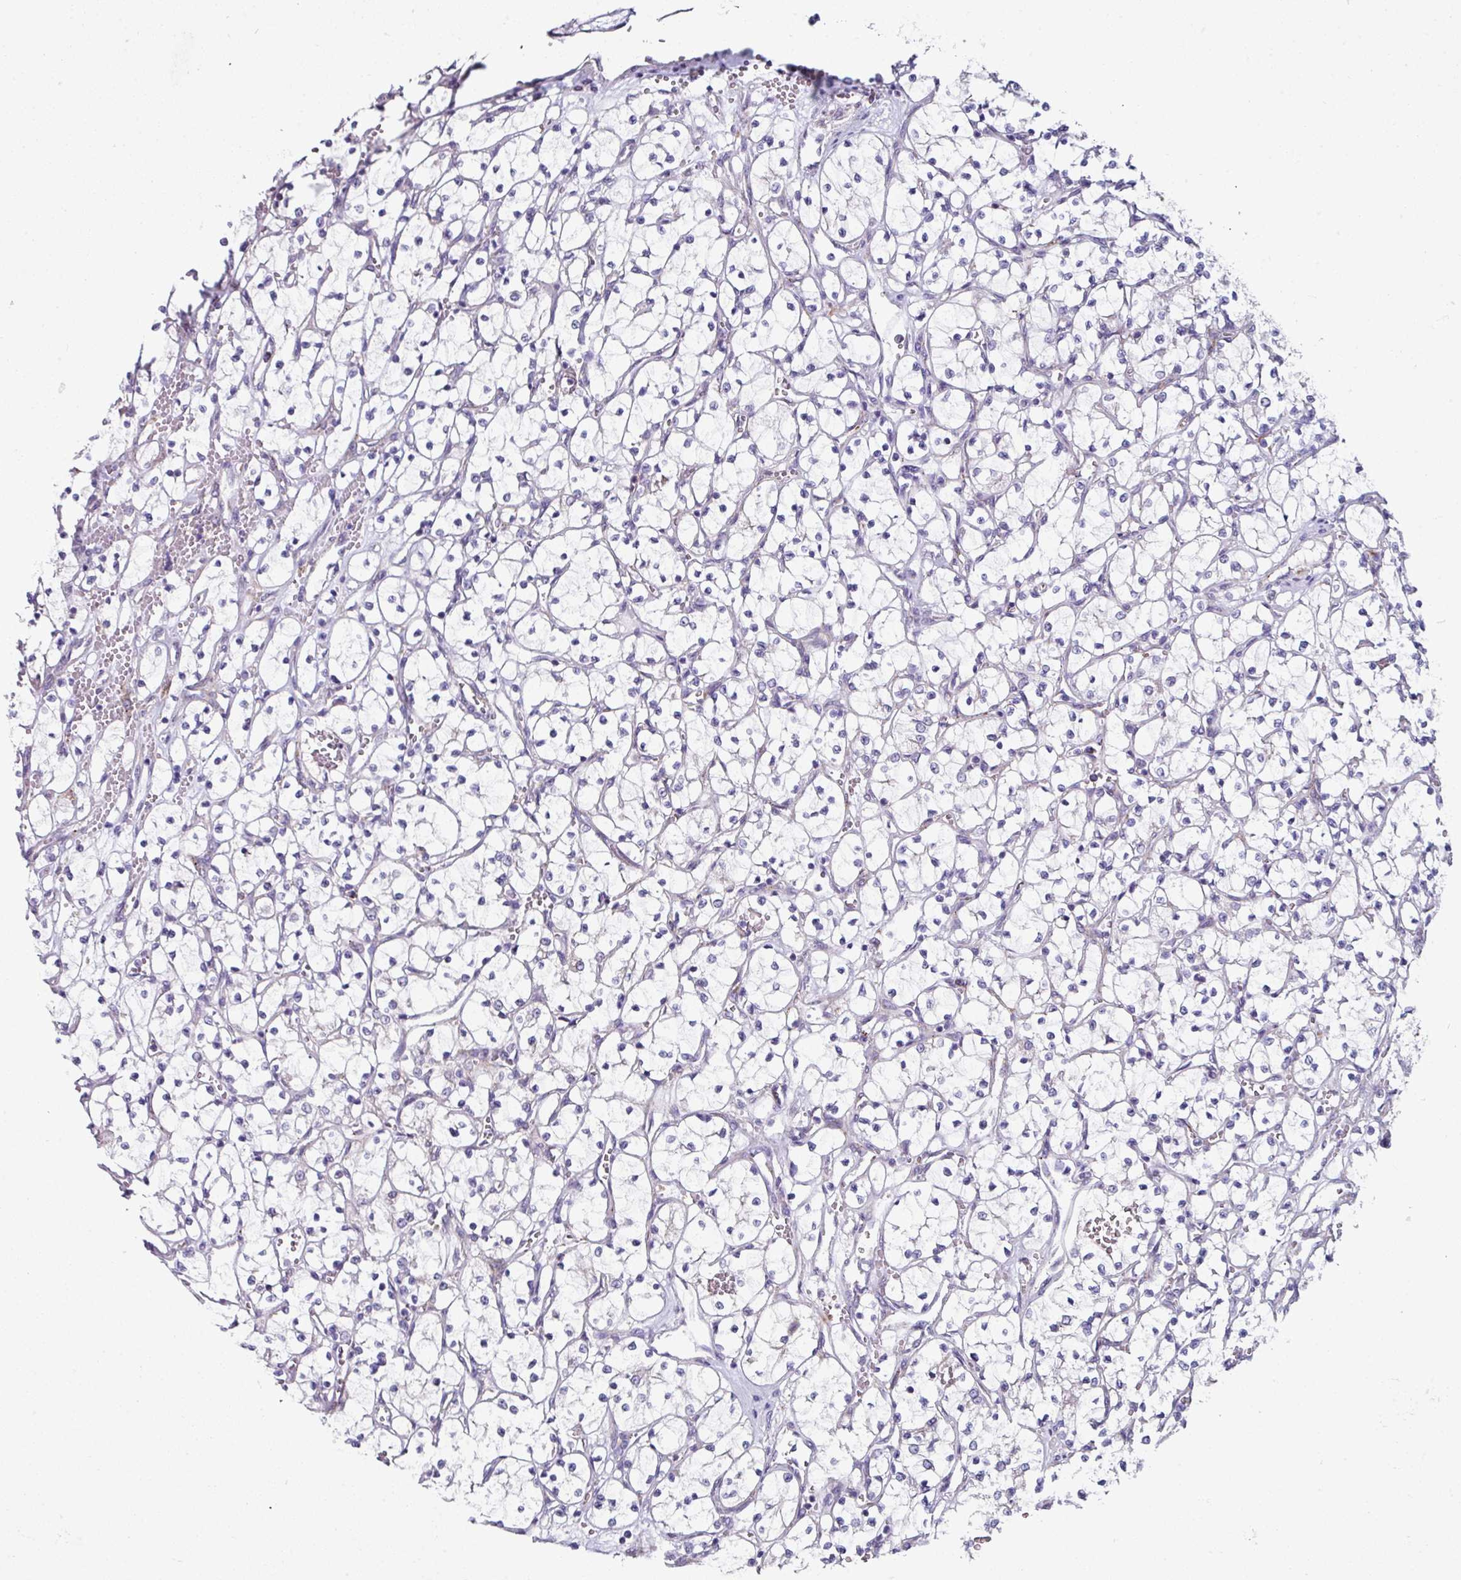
{"staining": {"intensity": "negative", "quantity": "none", "location": "none"}, "tissue": "renal cancer", "cell_type": "Tumor cells", "image_type": "cancer", "snomed": [{"axis": "morphology", "description": "Adenocarcinoma, NOS"}, {"axis": "topography", "description": "Kidney"}], "caption": "Immunohistochemistry (IHC) of renal cancer demonstrates no expression in tumor cells. The staining was performed using DAB (3,3'-diaminobenzidine) to visualize the protein expression in brown, while the nuclei were stained in blue with hematoxylin (Magnification: 20x).", "gene": "BMS1", "patient": {"sex": "female", "age": 69}}